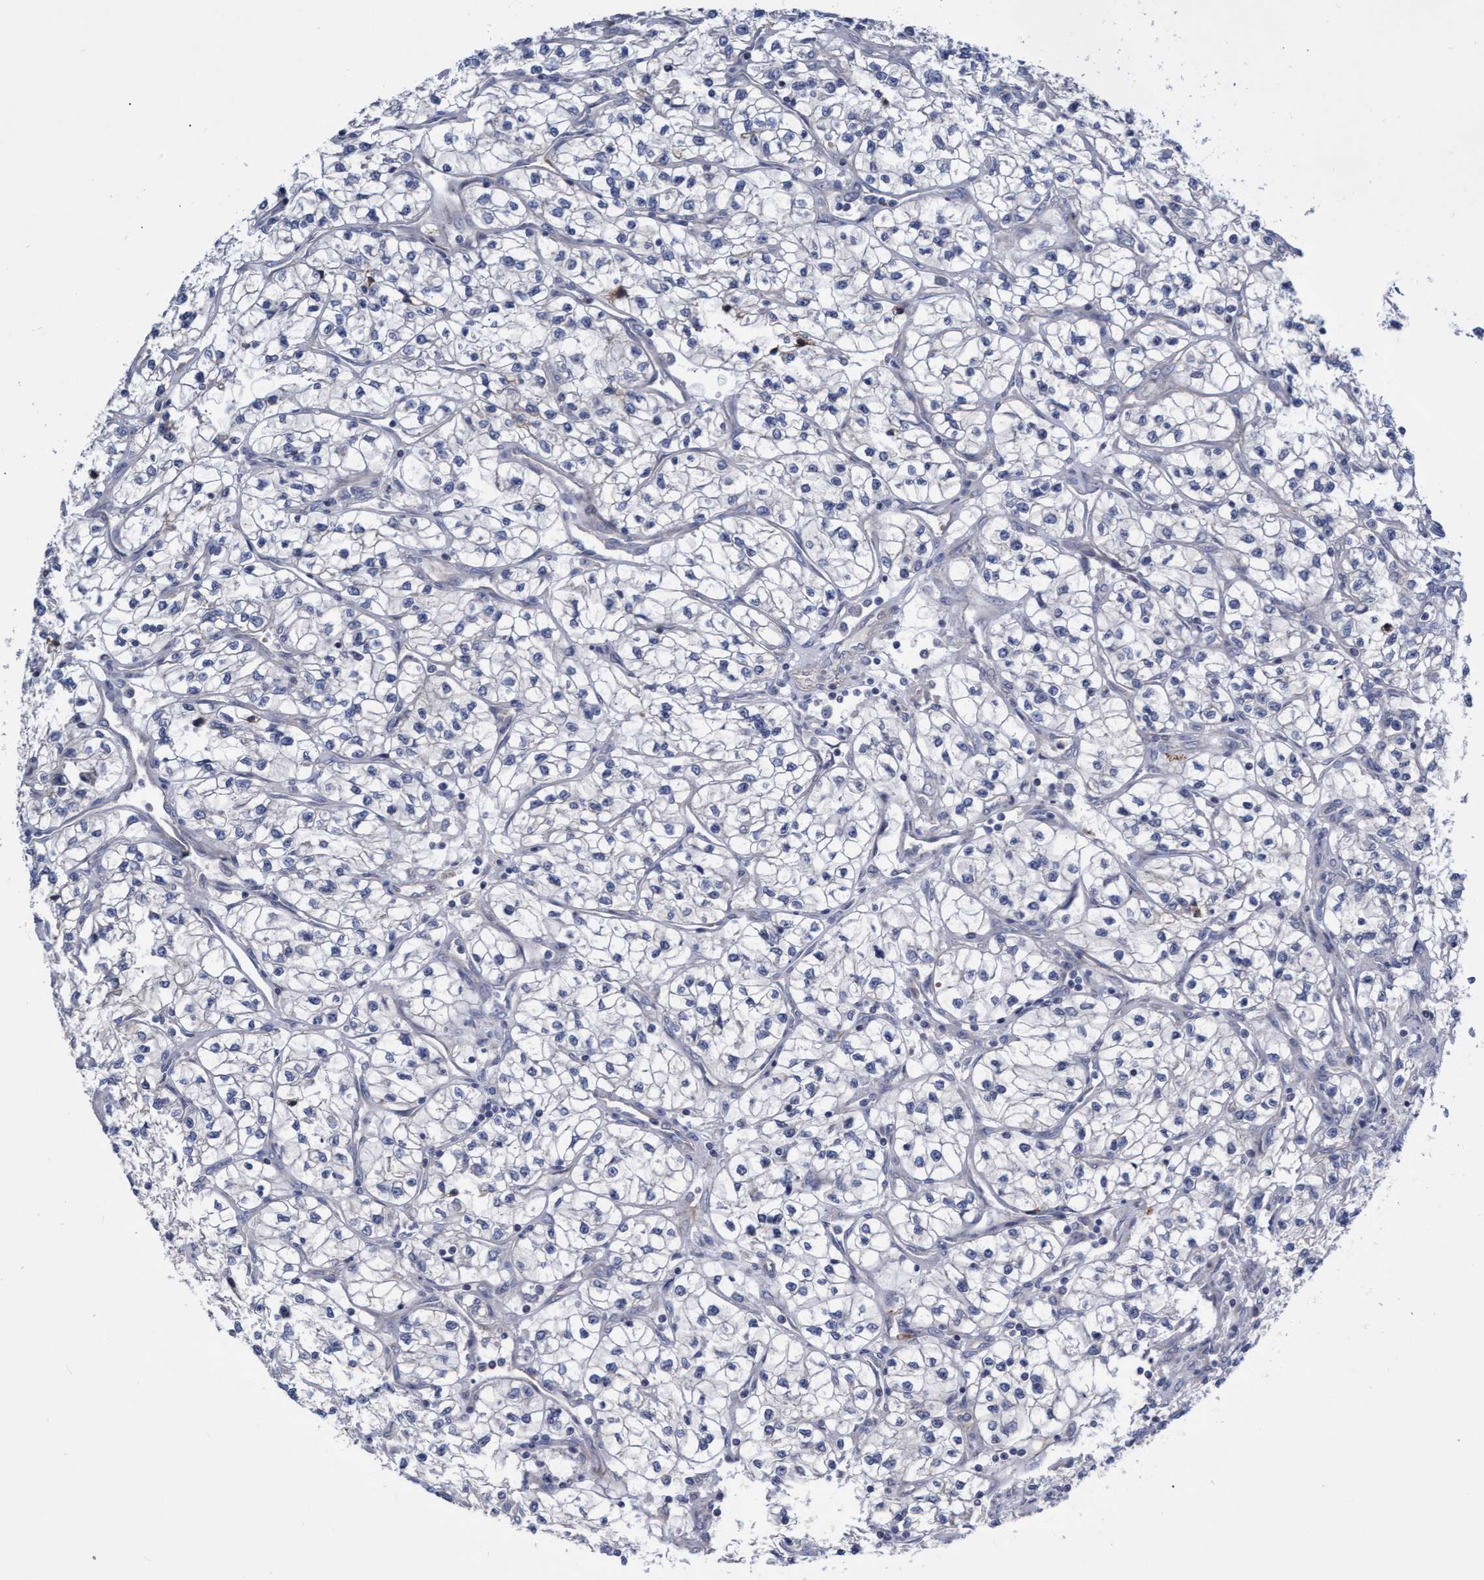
{"staining": {"intensity": "negative", "quantity": "none", "location": "none"}, "tissue": "renal cancer", "cell_type": "Tumor cells", "image_type": "cancer", "snomed": [{"axis": "morphology", "description": "Adenocarcinoma, NOS"}, {"axis": "topography", "description": "Kidney"}], "caption": "Immunohistochemistry image of human adenocarcinoma (renal) stained for a protein (brown), which reveals no positivity in tumor cells.", "gene": "ABCF2", "patient": {"sex": "female", "age": 57}}